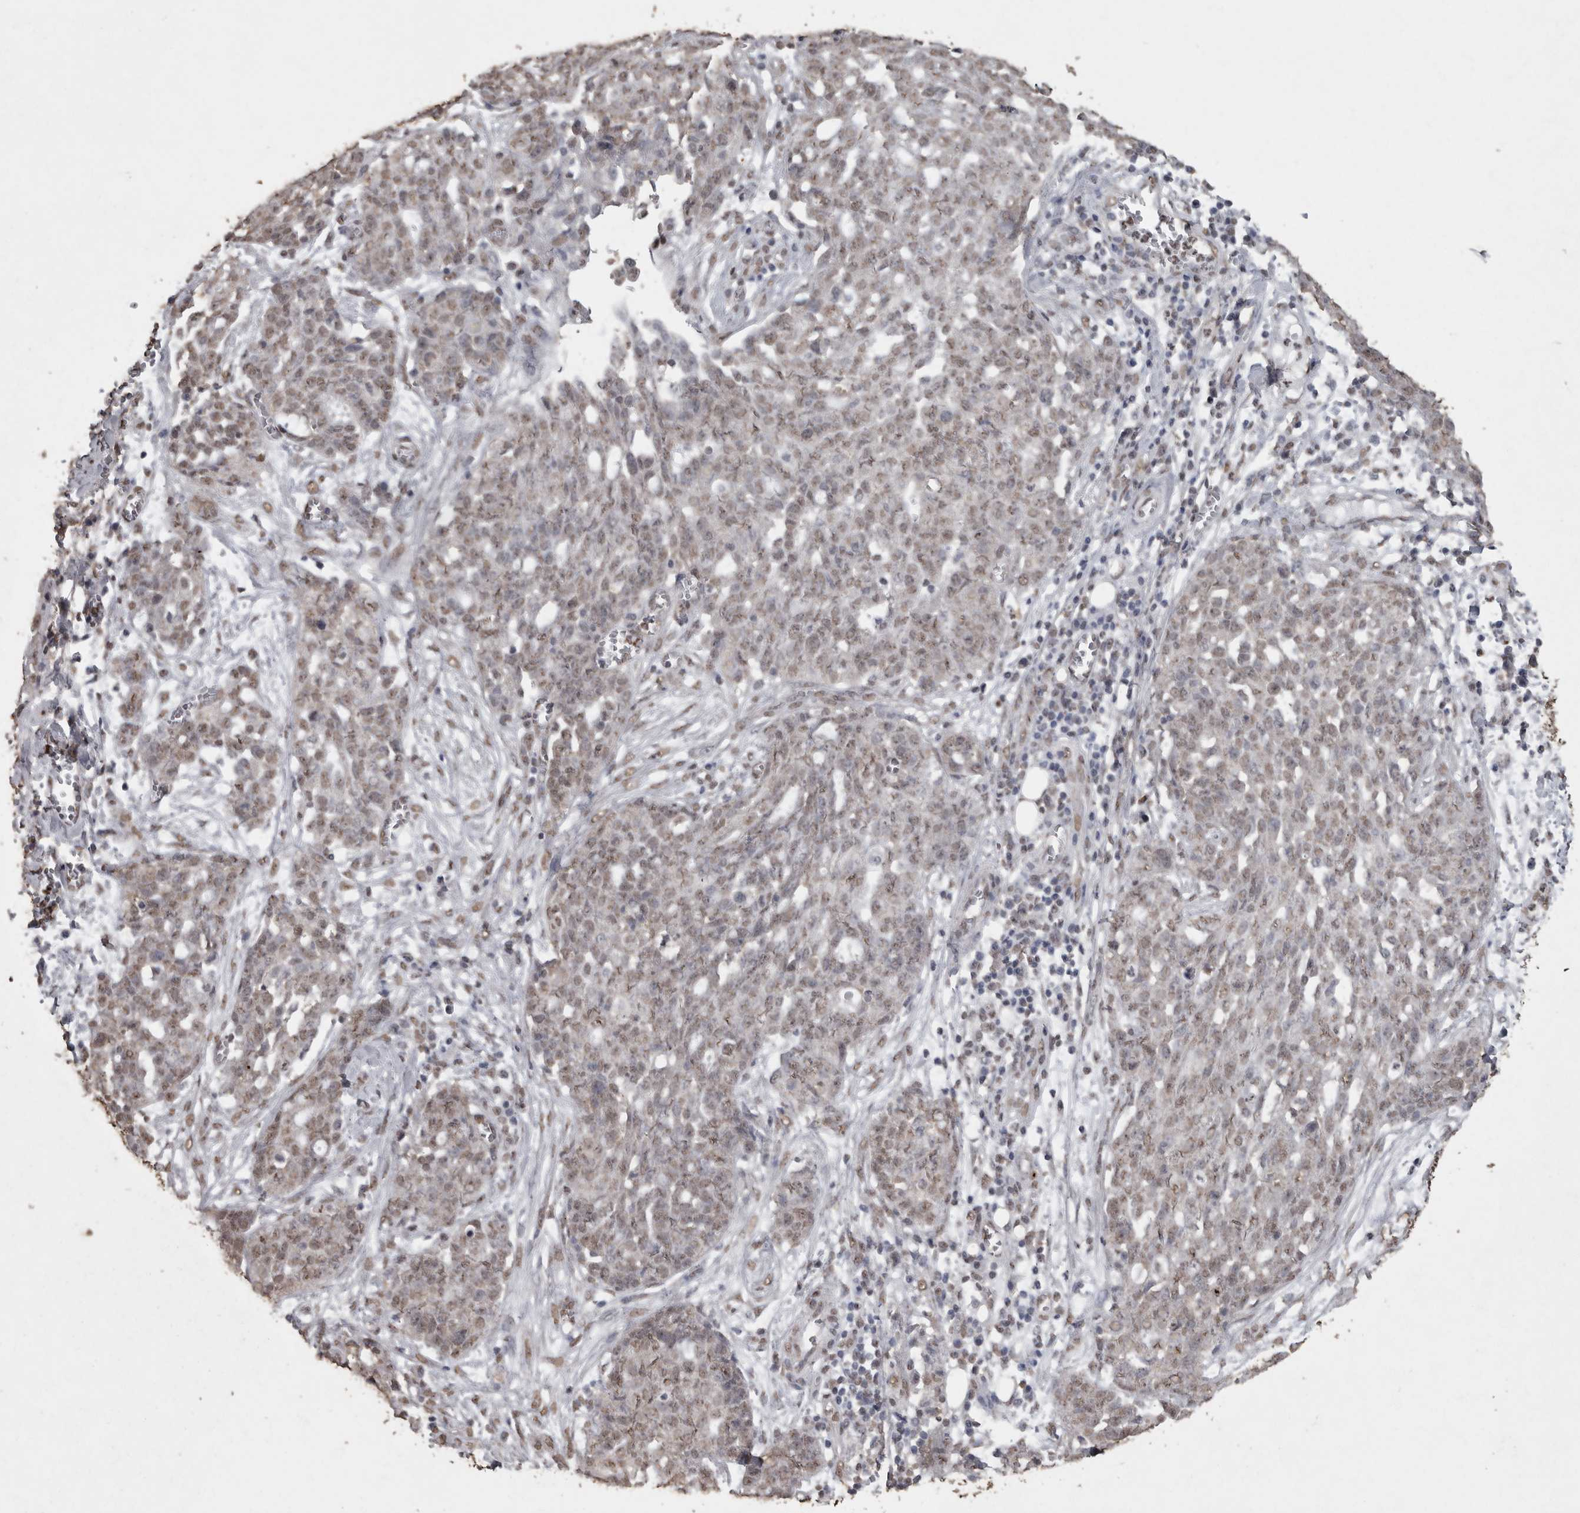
{"staining": {"intensity": "weak", "quantity": ">75%", "location": "nuclear"}, "tissue": "ovarian cancer", "cell_type": "Tumor cells", "image_type": "cancer", "snomed": [{"axis": "morphology", "description": "Cystadenocarcinoma, serous, NOS"}, {"axis": "topography", "description": "Soft tissue"}, {"axis": "topography", "description": "Ovary"}], "caption": "A brown stain shows weak nuclear expression of a protein in human ovarian cancer (serous cystadenocarcinoma) tumor cells.", "gene": "SMAD7", "patient": {"sex": "female", "age": 57}}